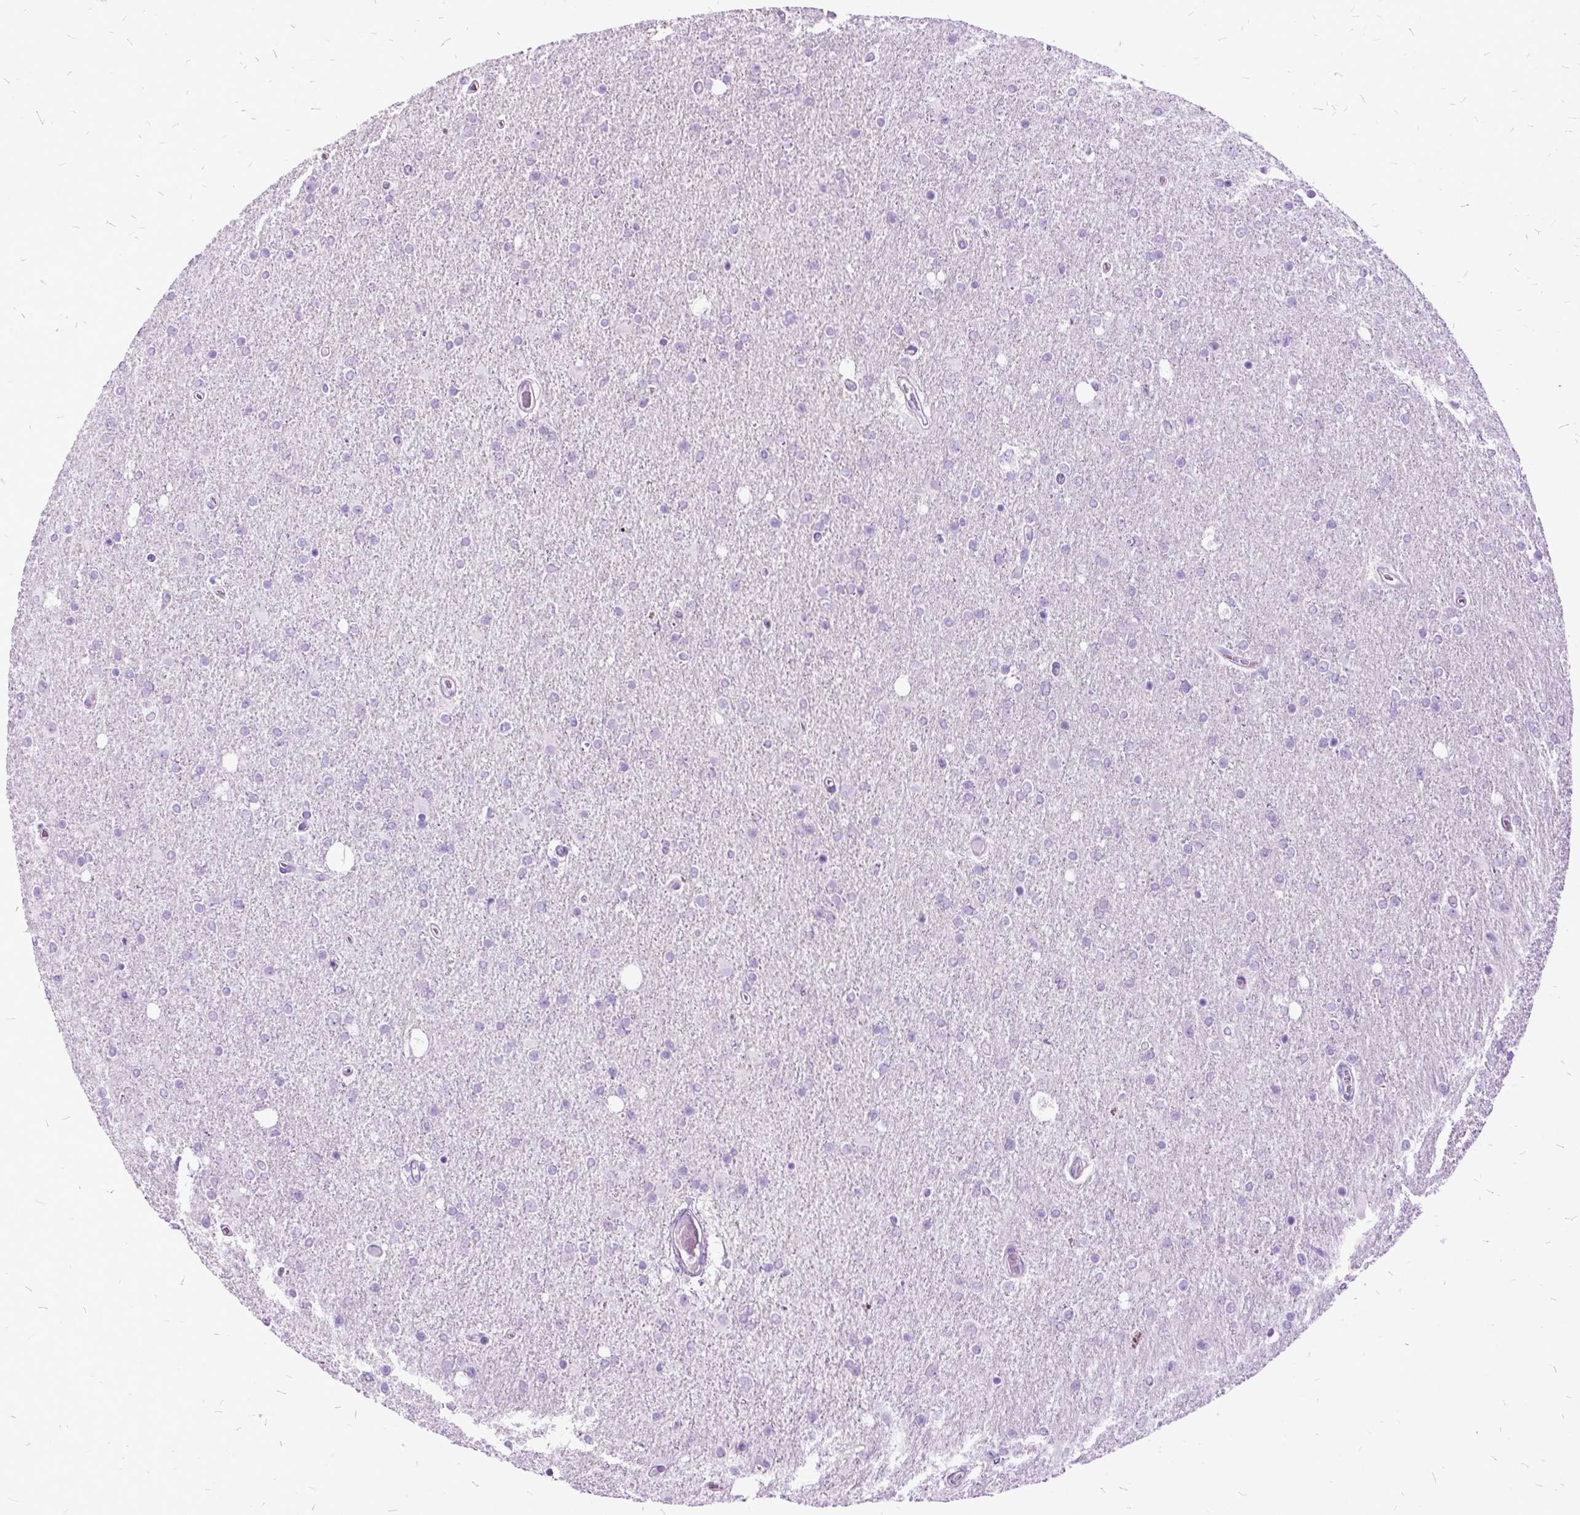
{"staining": {"intensity": "negative", "quantity": "none", "location": "none"}, "tissue": "glioma", "cell_type": "Tumor cells", "image_type": "cancer", "snomed": [{"axis": "morphology", "description": "Glioma, malignant, High grade"}, {"axis": "topography", "description": "Cerebral cortex"}], "caption": "Glioma stained for a protein using IHC displays no staining tumor cells.", "gene": "MME", "patient": {"sex": "male", "age": 70}}